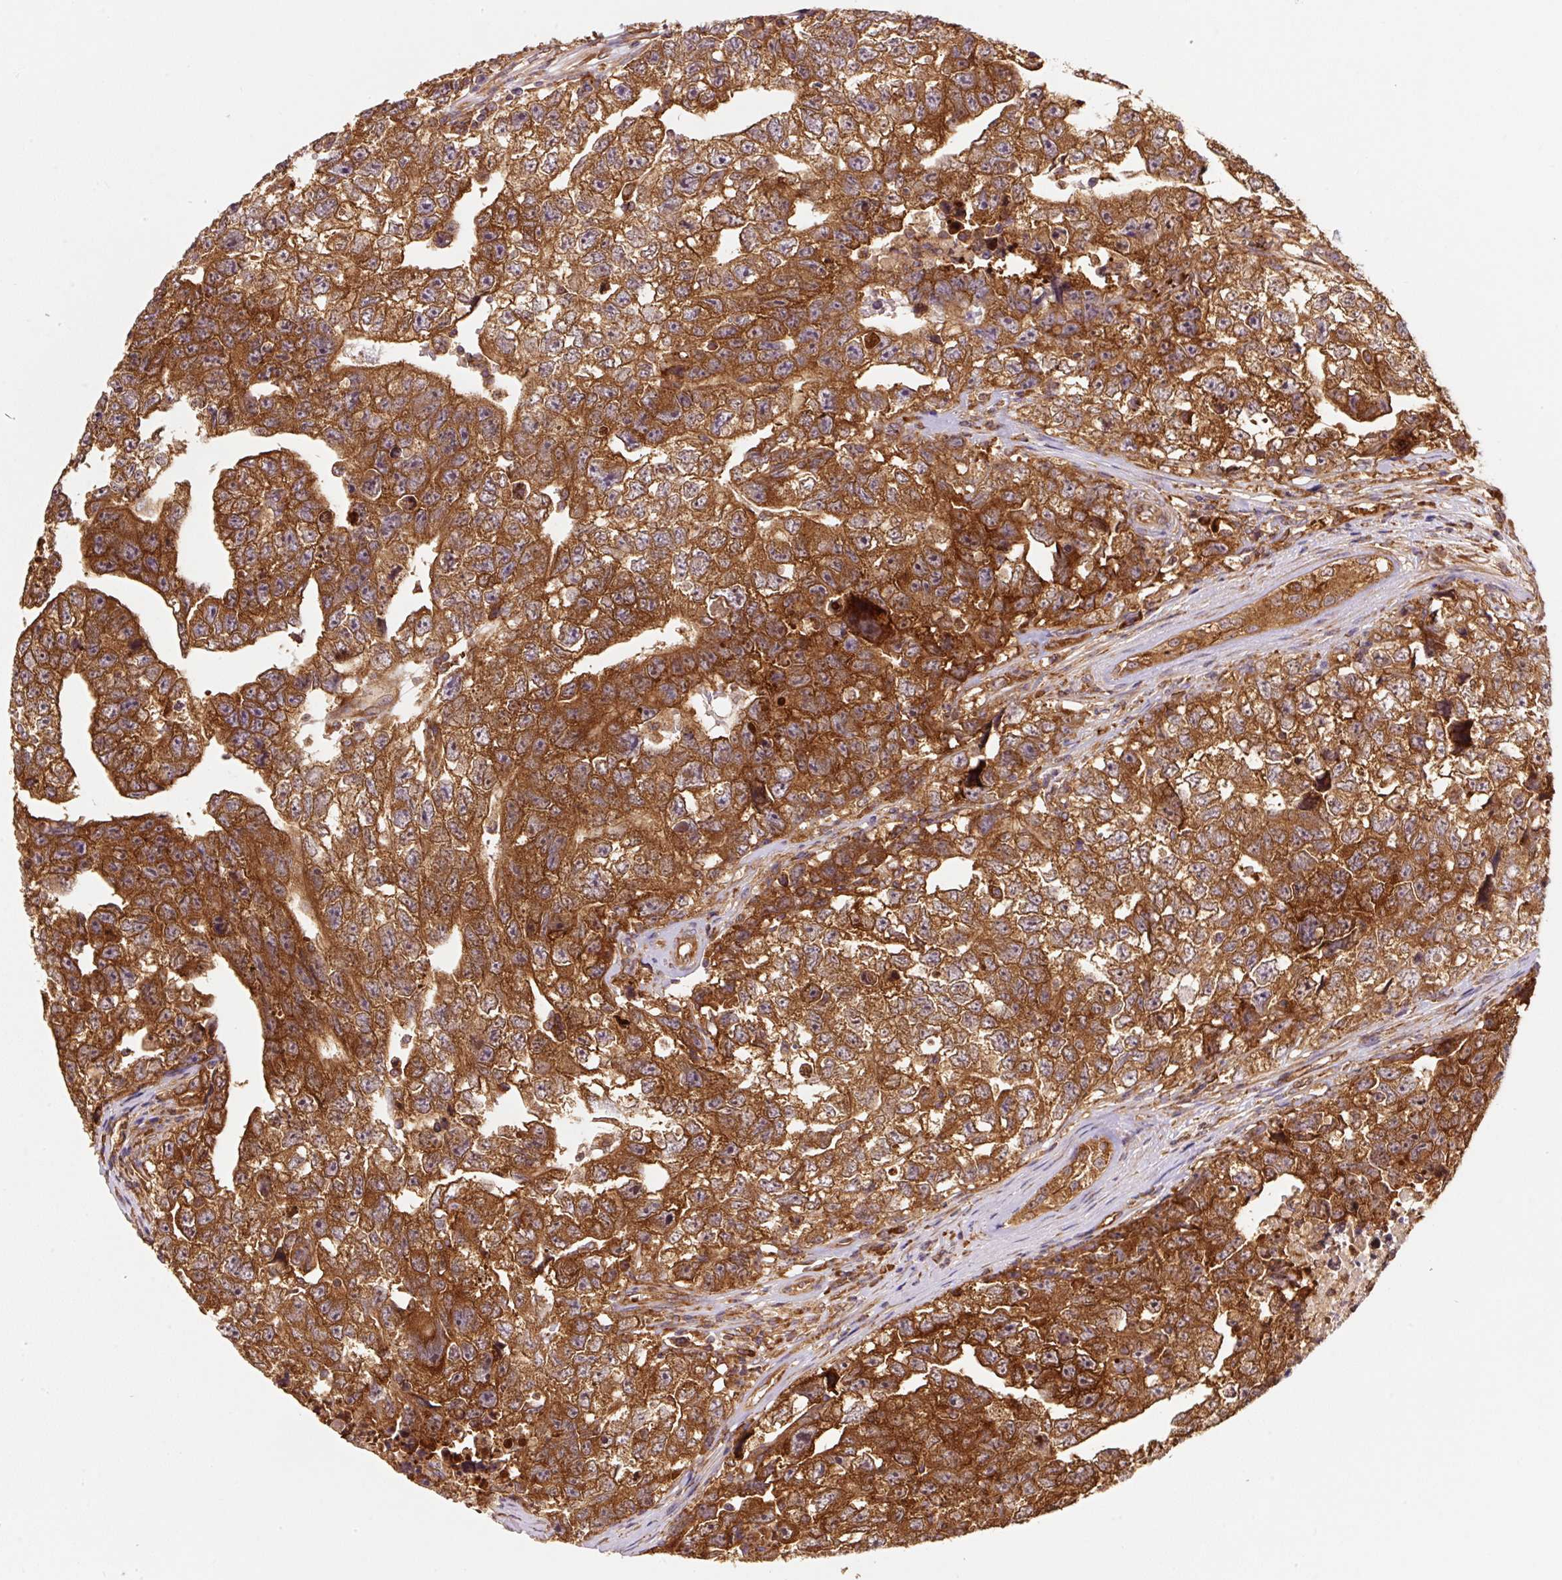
{"staining": {"intensity": "strong", "quantity": ">75%", "location": "cytoplasmic/membranous"}, "tissue": "testis cancer", "cell_type": "Tumor cells", "image_type": "cancer", "snomed": [{"axis": "morphology", "description": "Carcinoma, Embryonal, NOS"}, {"axis": "topography", "description": "Testis"}], "caption": "Embryonal carcinoma (testis) stained with a protein marker shows strong staining in tumor cells.", "gene": "EIF2S2", "patient": {"sex": "male", "age": 22}}